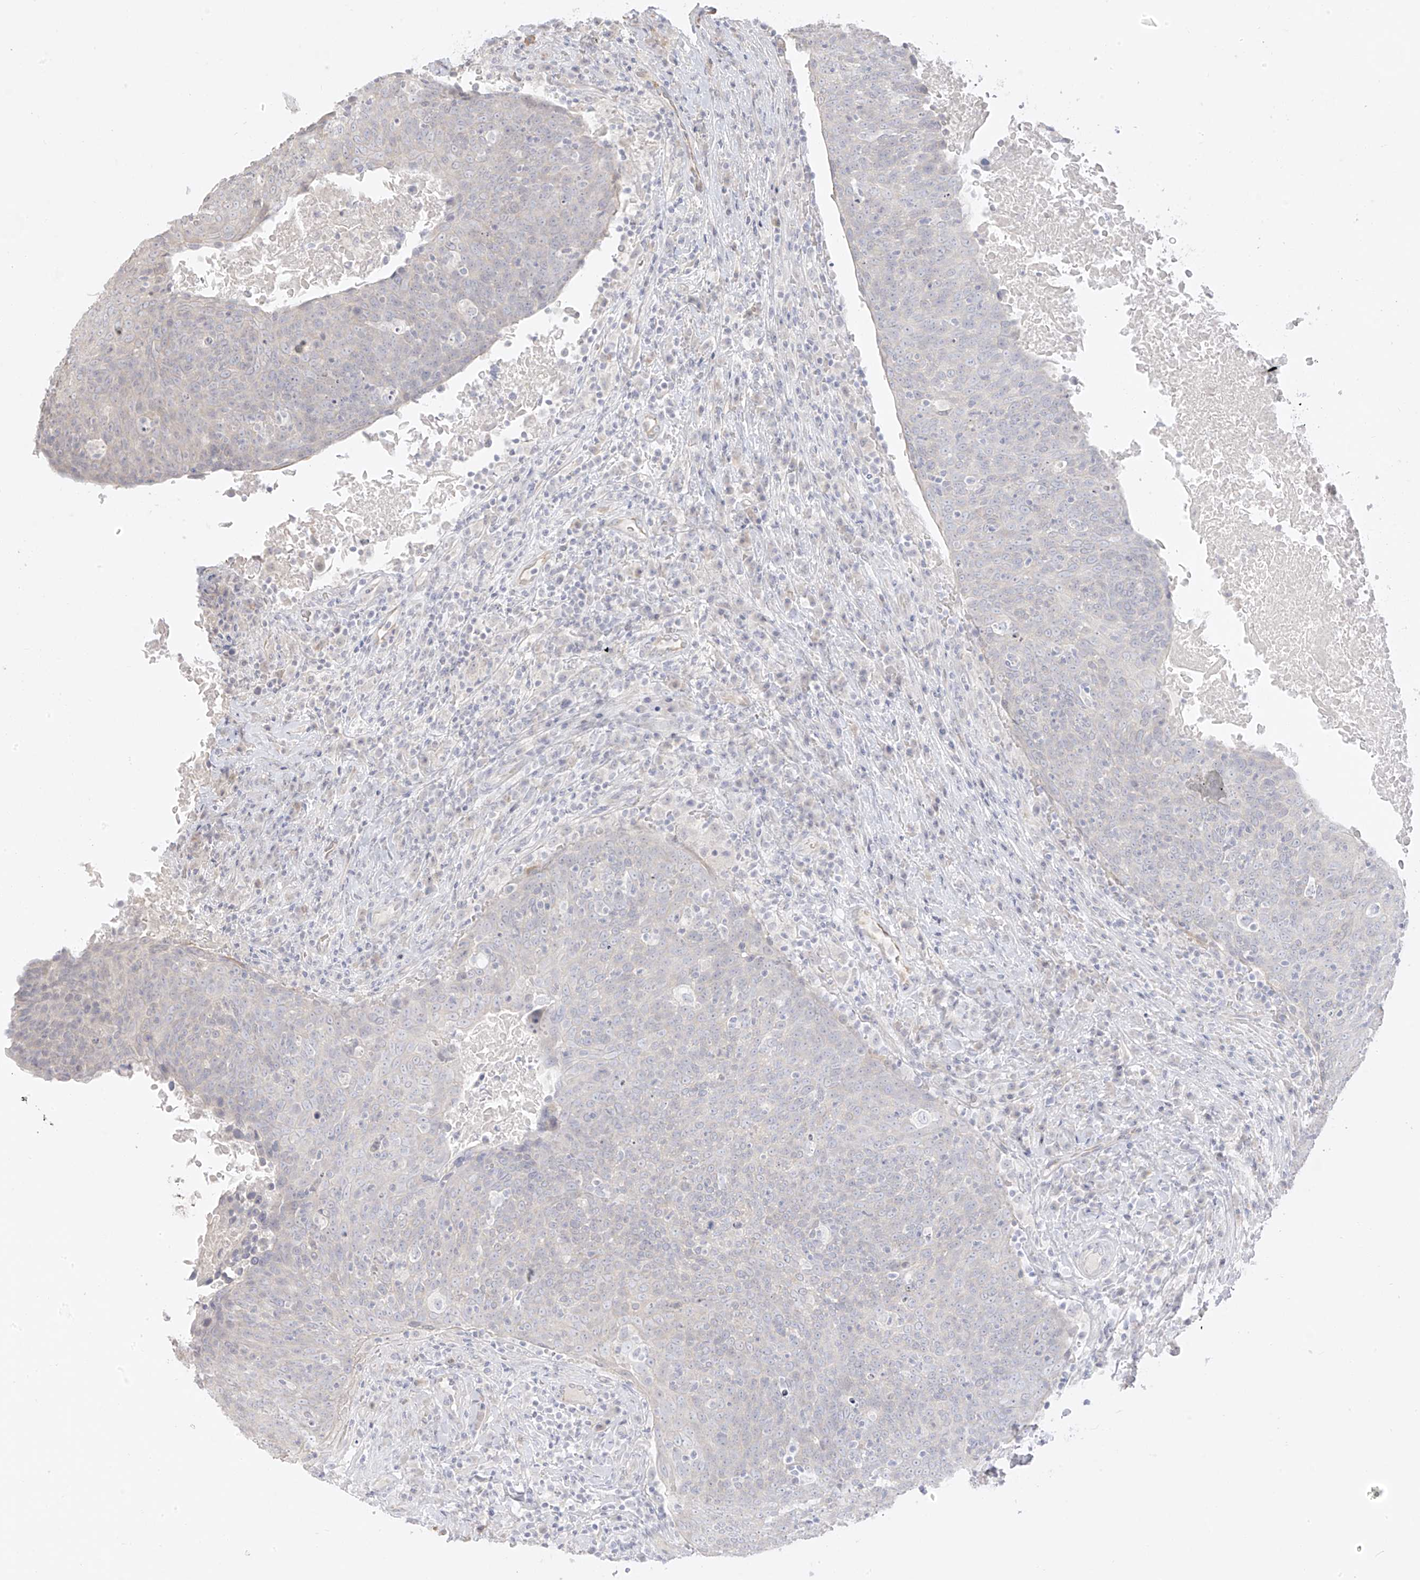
{"staining": {"intensity": "negative", "quantity": "none", "location": "none"}, "tissue": "head and neck cancer", "cell_type": "Tumor cells", "image_type": "cancer", "snomed": [{"axis": "morphology", "description": "Squamous cell carcinoma, NOS"}, {"axis": "morphology", "description": "Squamous cell carcinoma, metastatic, NOS"}, {"axis": "topography", "description": "Lymph node"}, {"axis": "topography", "description": "Head-Neck"}], "caption": "Protein analysis of head and neck cancer shows no significant expression in tumor cells.", "gene": "DCDC2", "patient": {"sex": "male", "age": 62}}